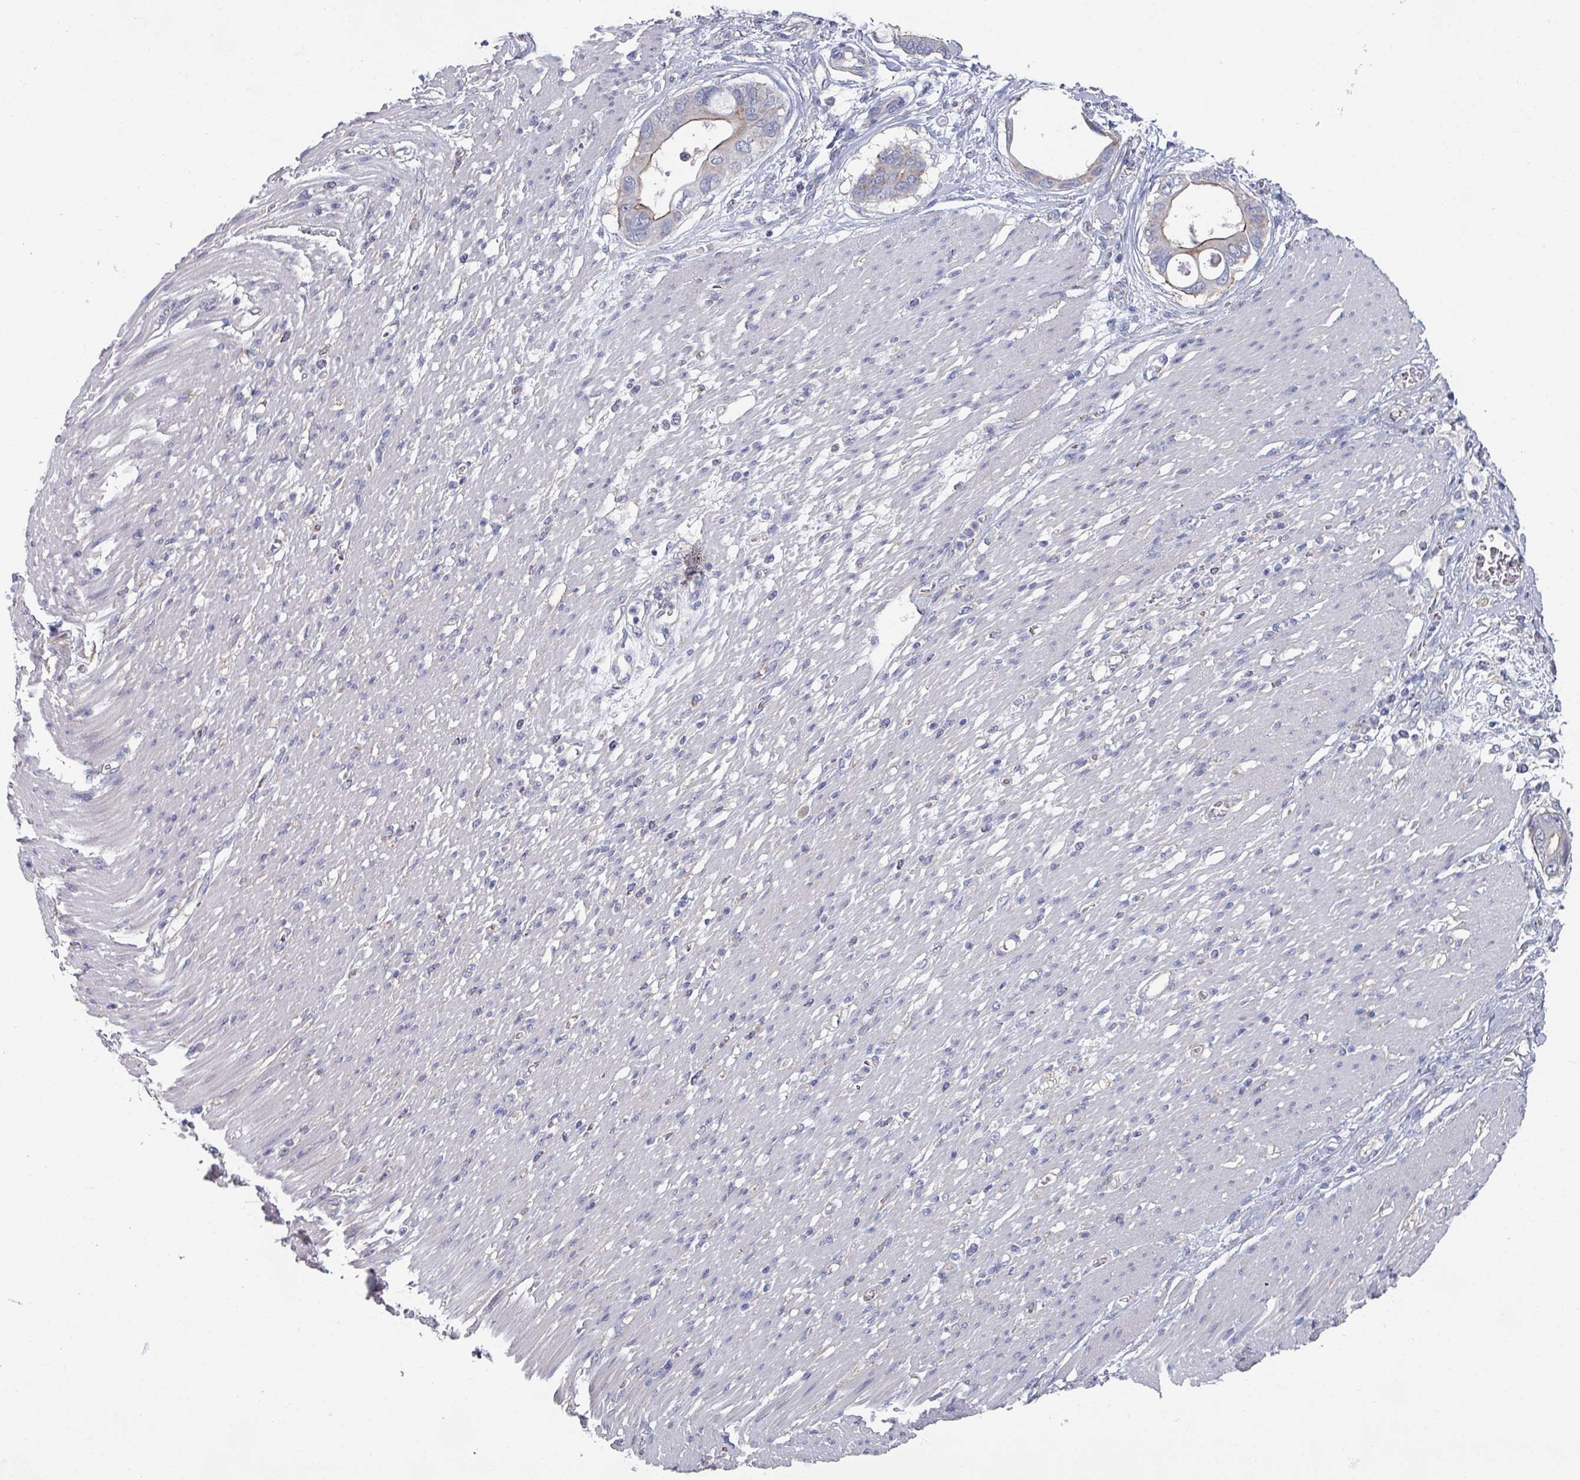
{"staining": {"intensity": "moderate", "quantity": "<25%", "location": "cytoplasmic/membranous"}, "tissue": "pancreatic cancer", "cell_type": "Tumor cells", "image_type": "cancer", "snomed": [{"axis": "morphology", "description": "Adenocarcinoma, NOS"}, {"axis": "topography", "description": "Pancreas"}], "caption": "Tumor cells exhibit low levels of moderate cytoplasmic/membranous expression in about <25% of cells in pancreatic adenocarcinoma.", "gene": "EFL1", "patient": {"sex": "male", "age": 68}}